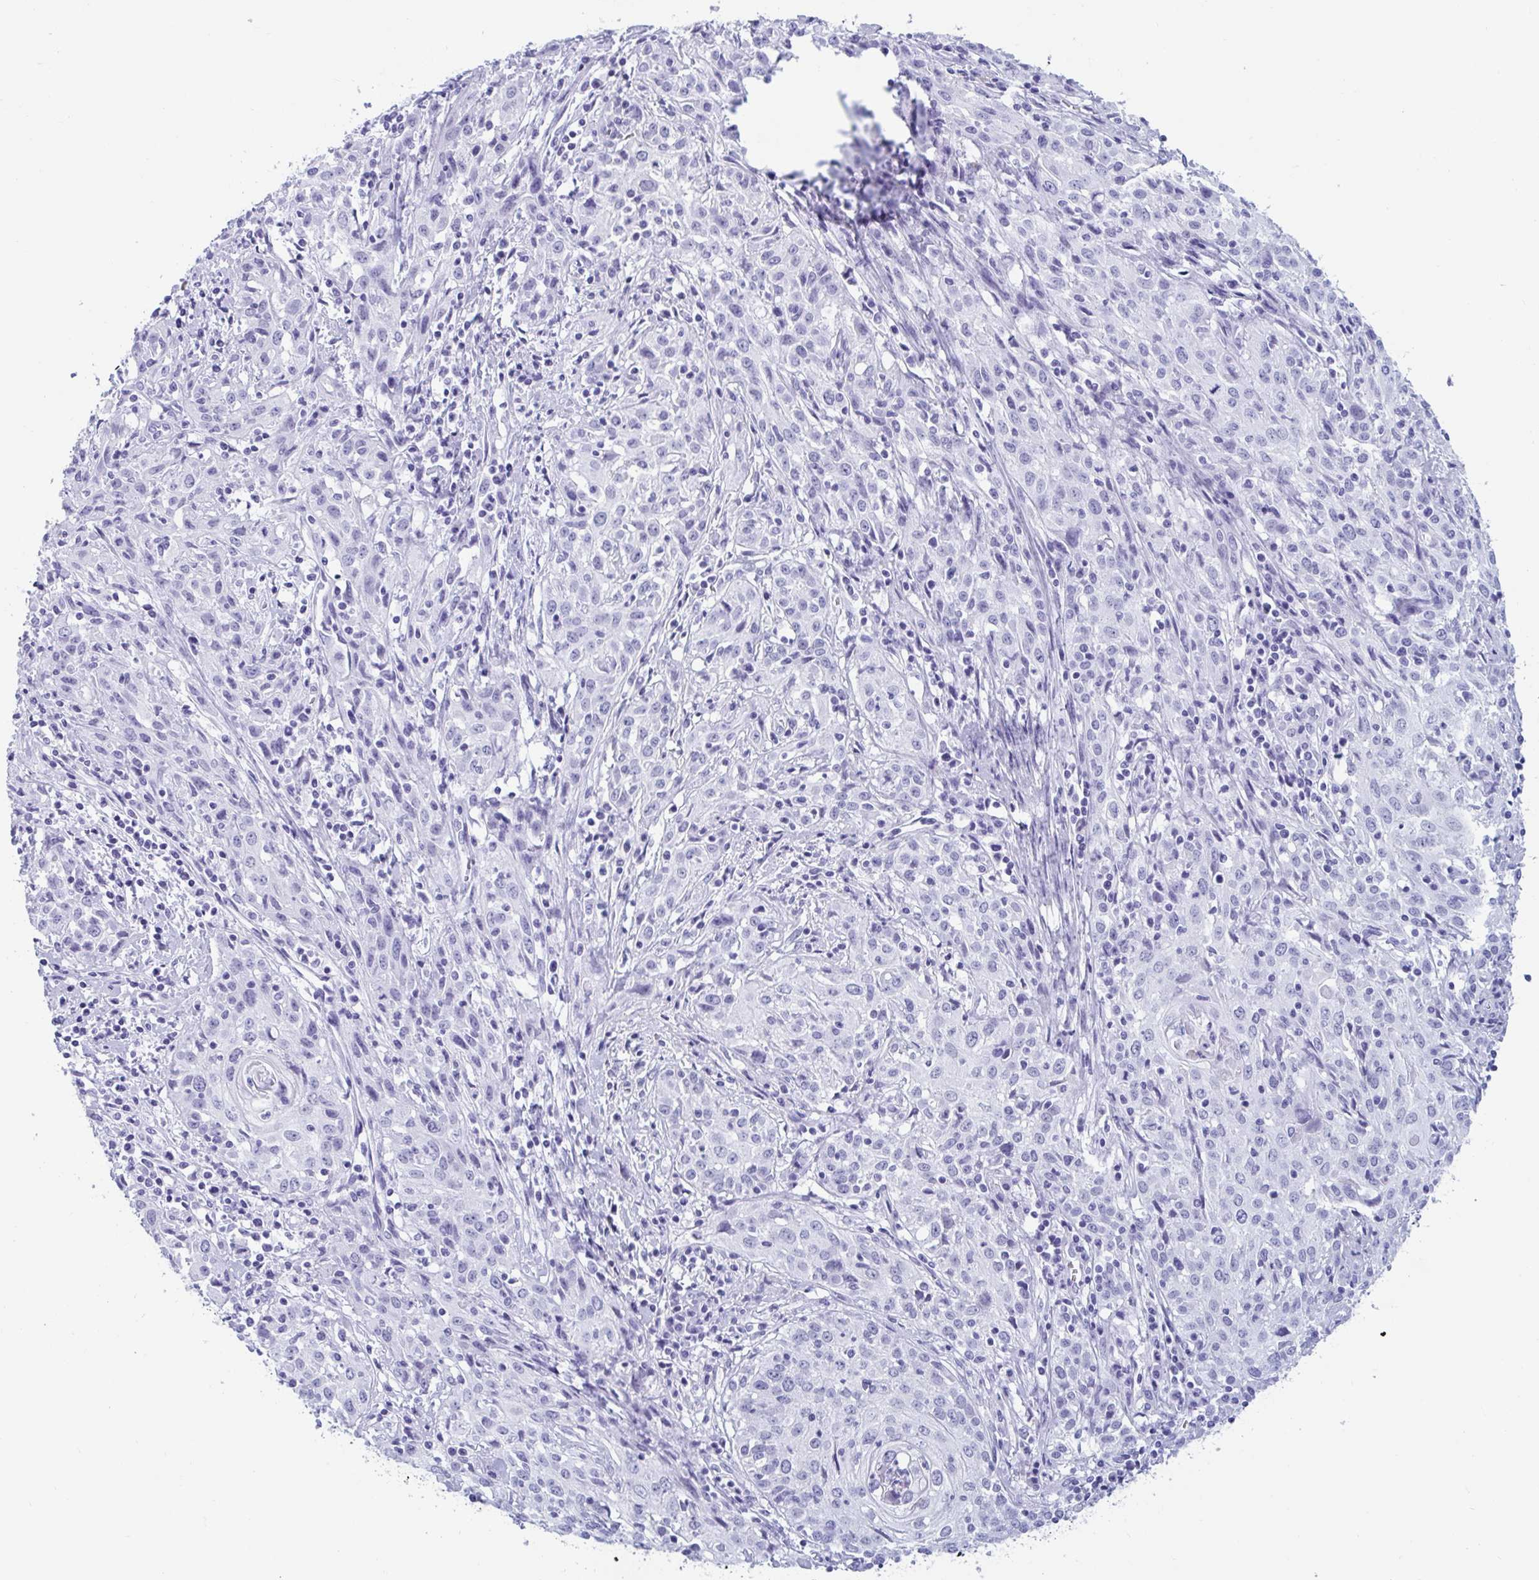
{"staining": {"intensity": "negative", "quantity": "none", "location": "none"}, "tissue": "cervical cancer", "cell_type": "Tumor cells", "image_type": "cancer", "snomed": [{"axis": "morphology", "description": "Squamous cell carcinoma, NOS"}, {"axis": "topography", "description": "Cervix"}], "caption": "The image exhibits no significant expression in tumor cells of squamous cell carcinoma (cervical).", "gene": "GKN2", "patient": {"sex": "female", "age": 57}}